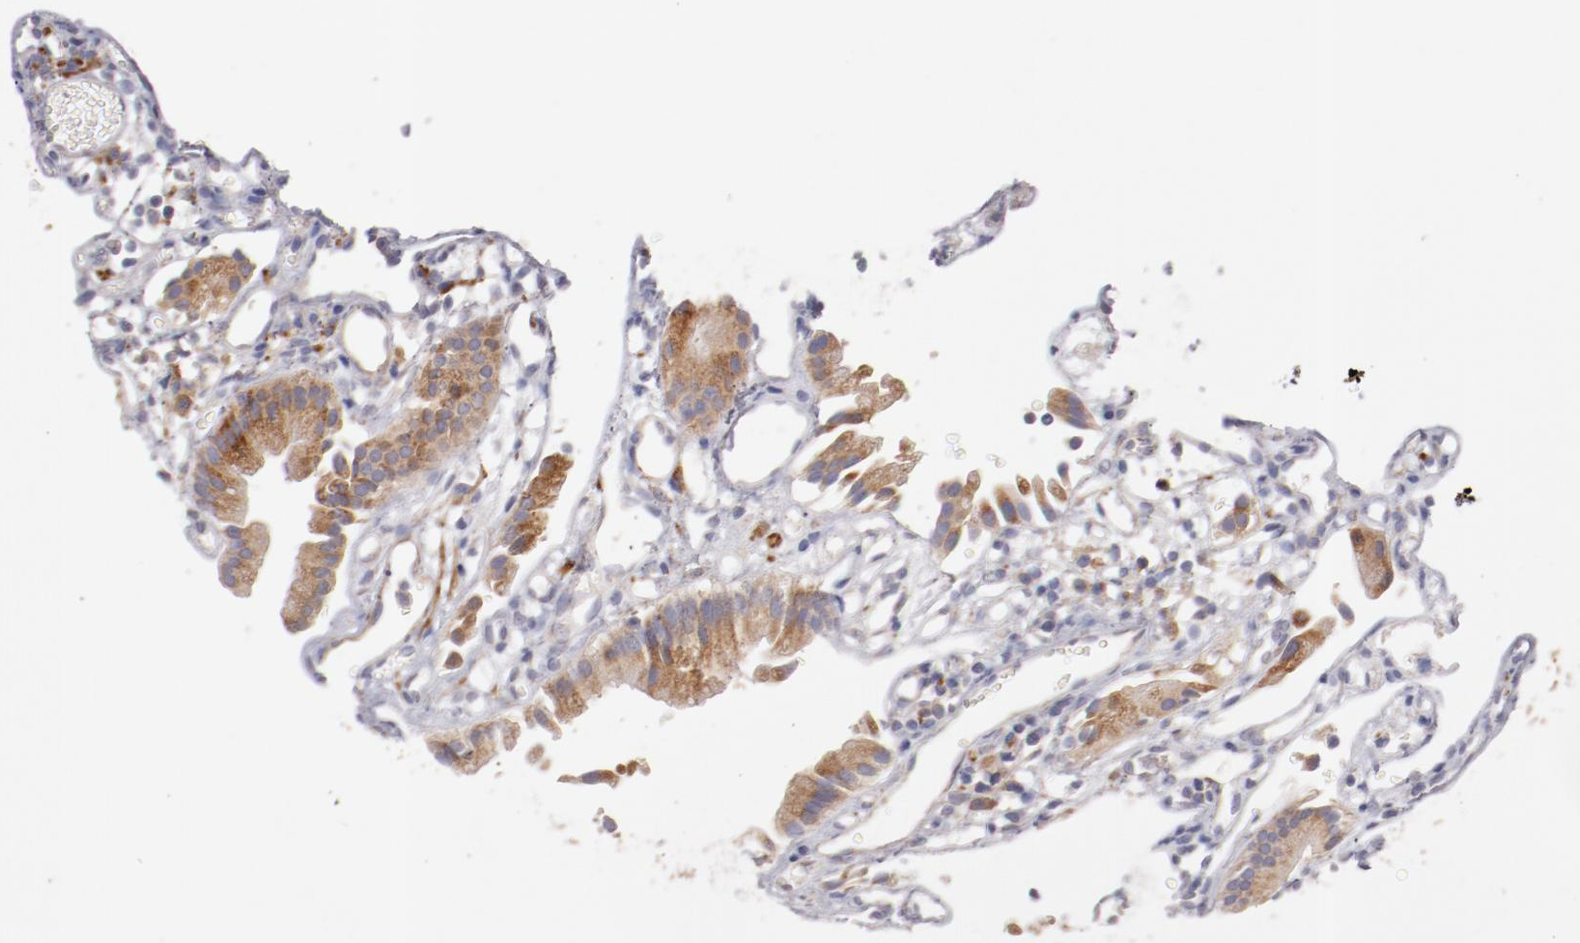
{"staining": {"intensity": "moderate", "quantity": ">75%", "location": "cytoplasmic/membranous"}, "tissue": "gallbladder", "cell_type": "Glandular cells", "image_type": "normal", "snomed": [{"axis": "morphology", "description": "Normal tissue, NOS"}, {"axis": "topography", "description": "Gallbladder"}], "caption": "Glandular cells display medium levels of moderate cytoplasmic/membranous staining in approximately >75% of cells in unremarkable gallbladder. (IHC, brightfield microscopy, high magnification).", "gene": "ENTPD5", "patient": {"sex": "male", "age": 65}}